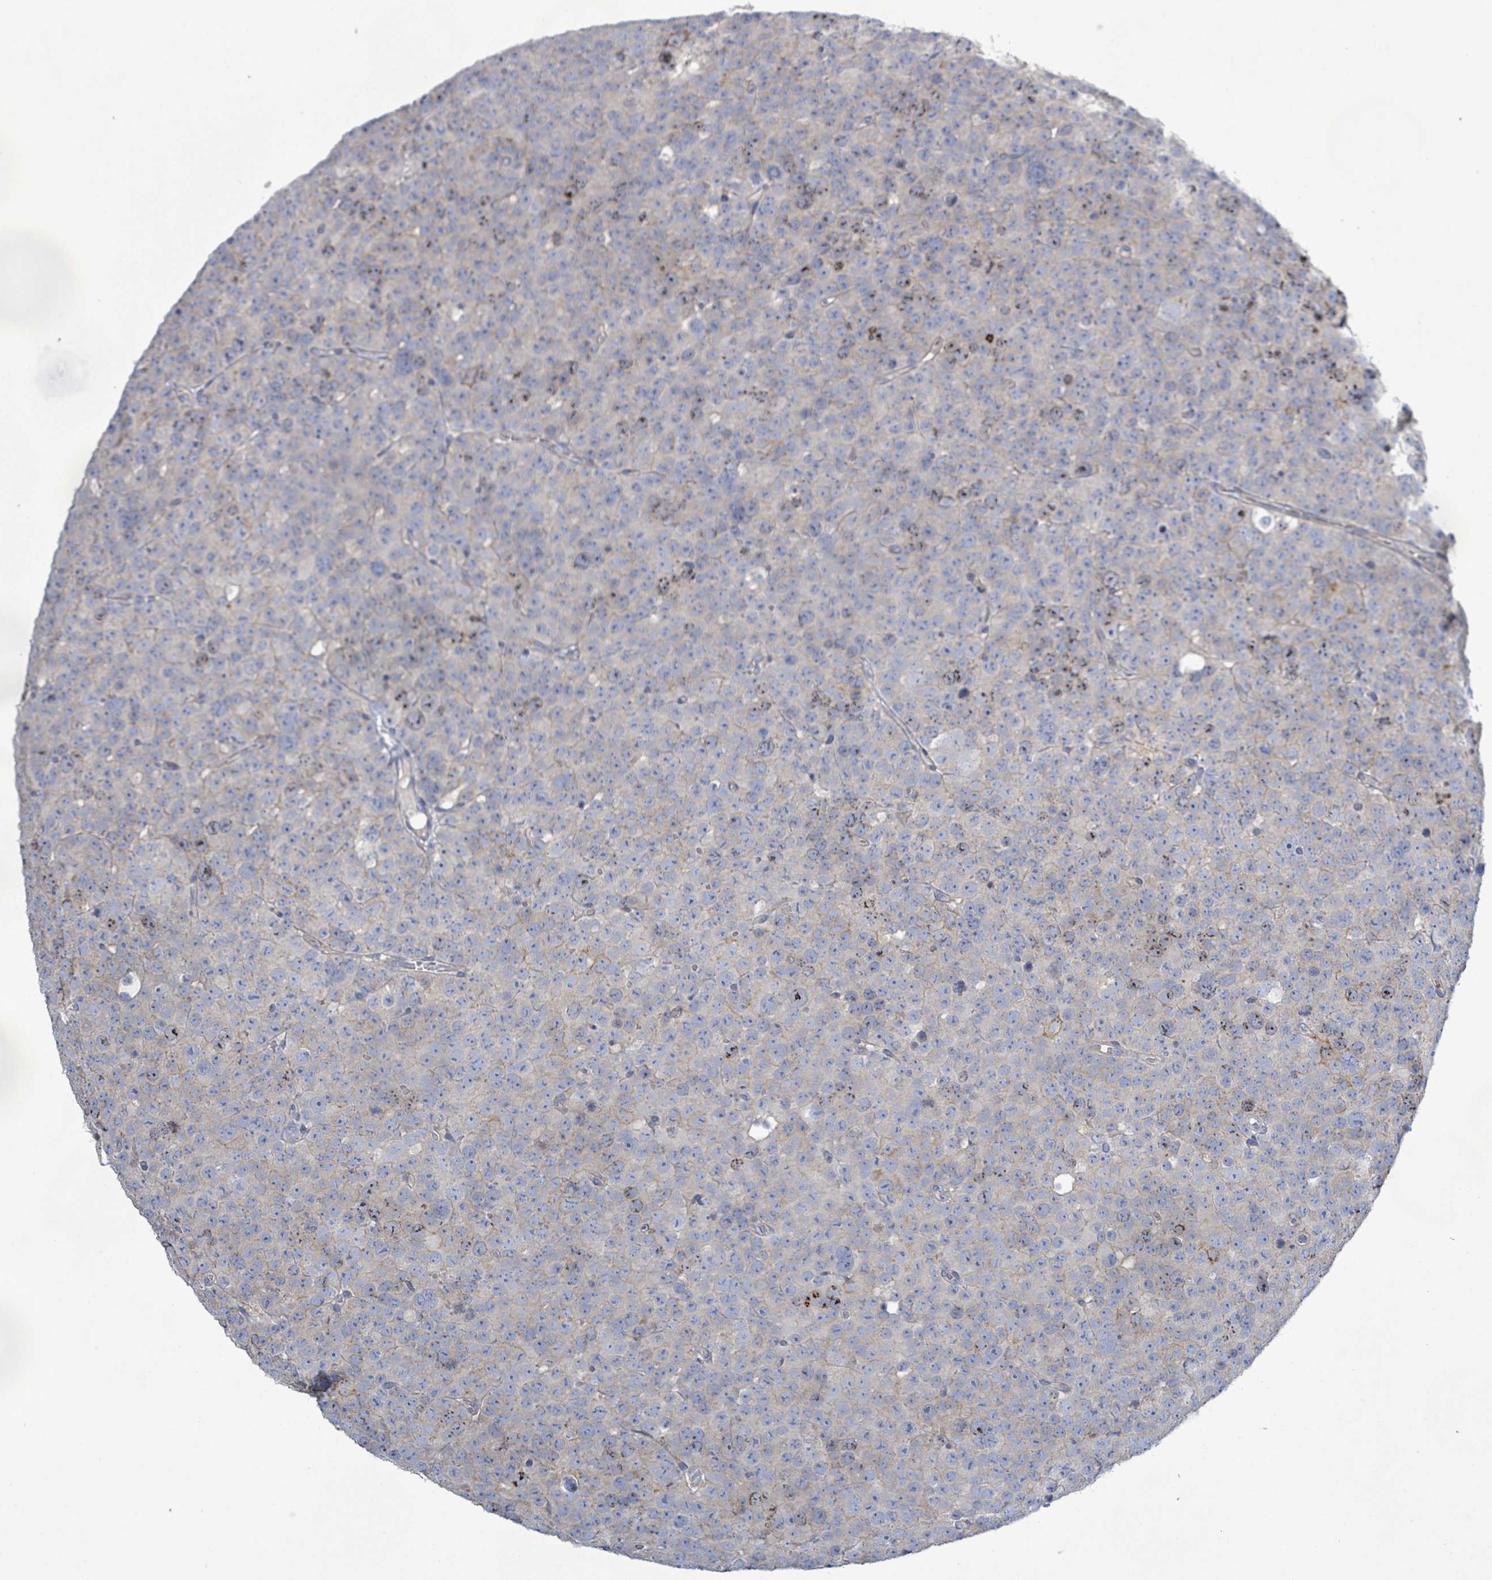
{"staining": {"intensity": "moderate", "quantity": "<25%", "location": "nuclear"}, "tissue": "testis cancer", "cell_type": "Tumor cells", "image_type": "cancer", "snomed": [{"axis": "morphology", "description": "Seminoma, NOS"}, {"axis": "topography", "description": "Testis"}], "caption": "Approximately <25% of tumor cells in human testis seminoma exhibit moderate nuclear protein positivity as visualized by brown immunohistochemical staining.", "gene": "KRAS", "patient": {"sex": "male", "age": 71}}